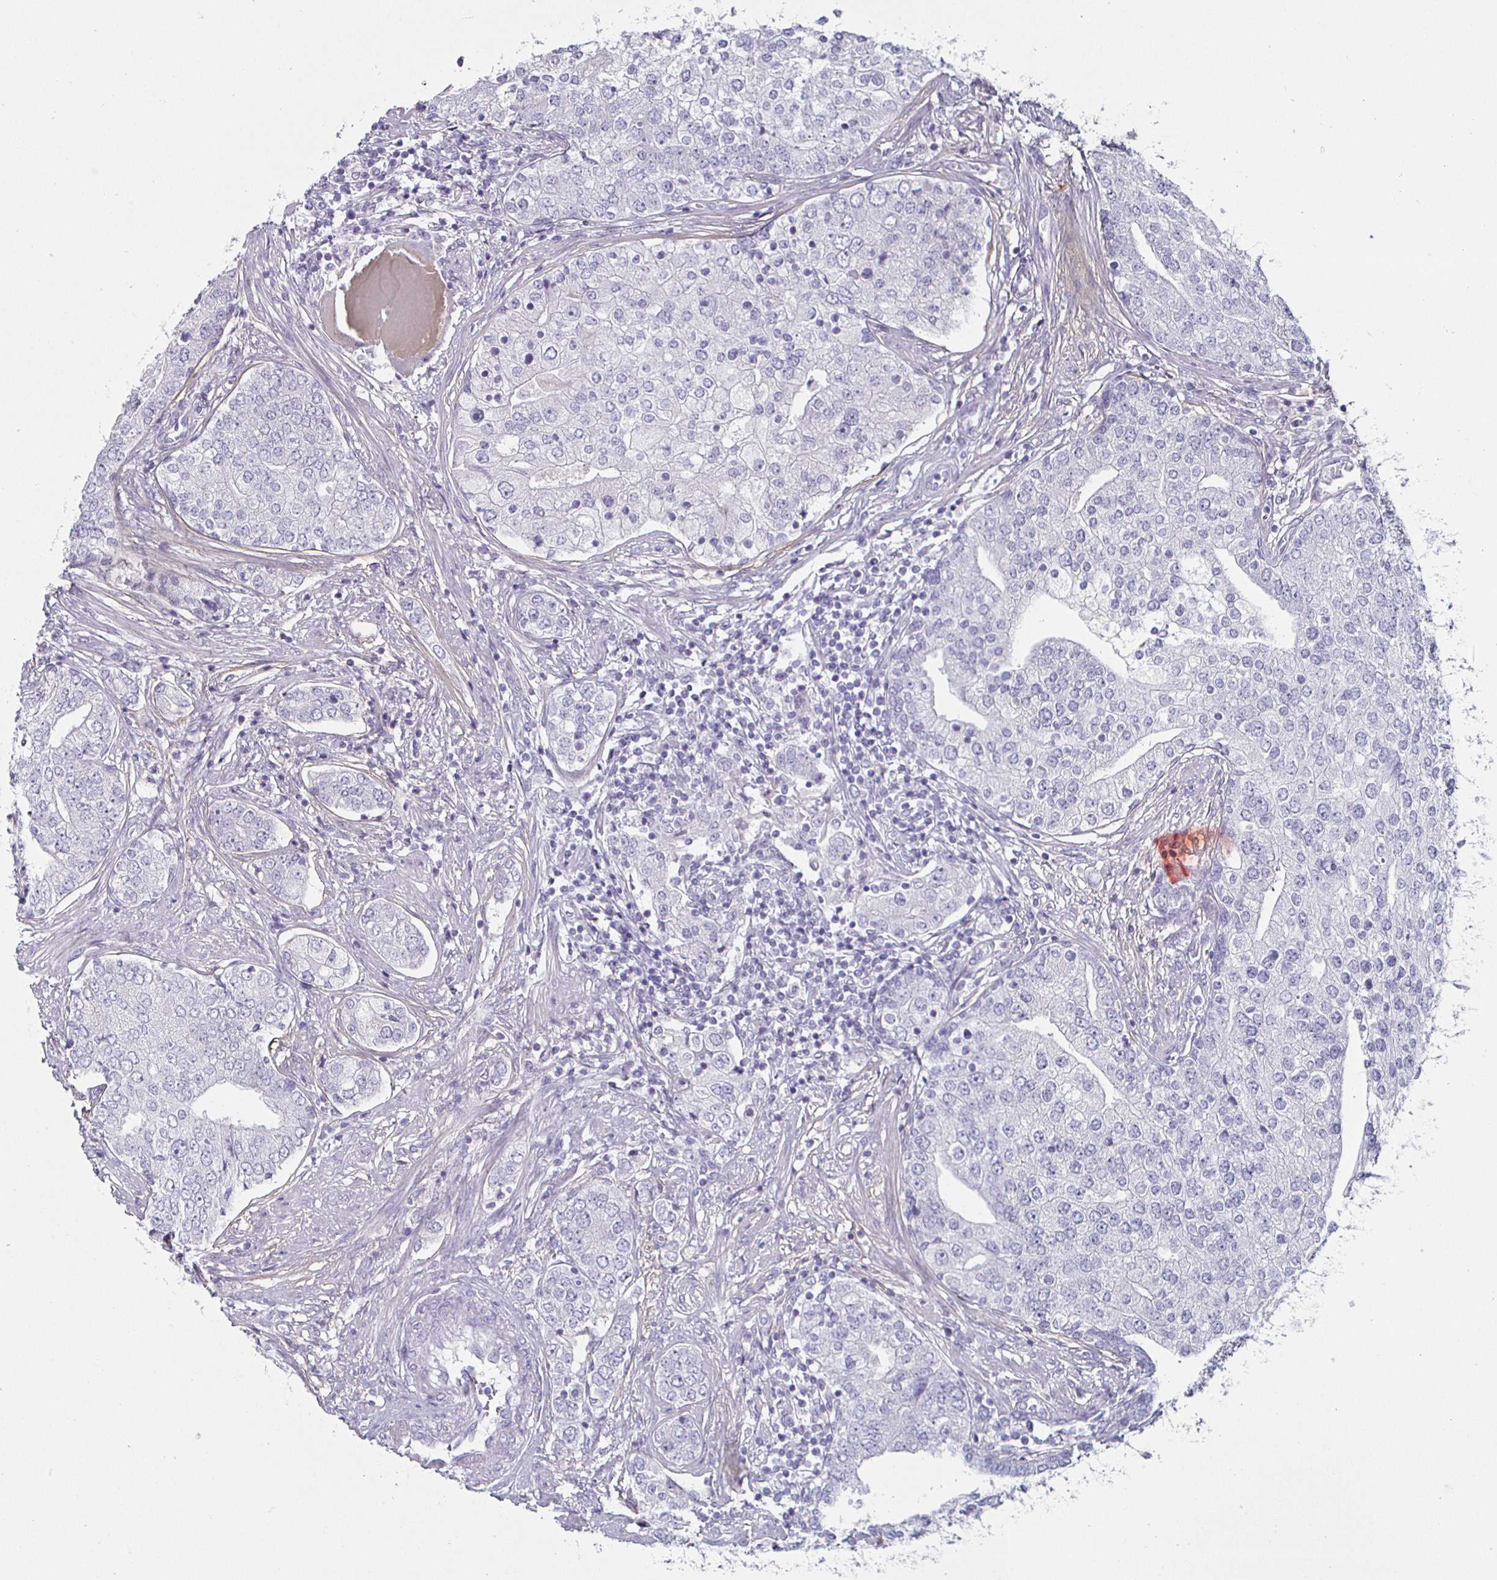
{"staining": {"intensity": "negative", "quantity": "none", "location": "none"}, "tissue": "prostate cancer", "cell_type": "Tumor cells", "image_type": "cancer", "snomed": [{"axis": "morphology", "description": "Adenocarcinoma, High grade"}, {"axis": "topography", "description": "Prostate"}], "caption": "The histopathology image displays no staining of tumor cells in prostate cancer.", "gene": "ENPP1", "patient": {"sex": "male", "age": 60}}